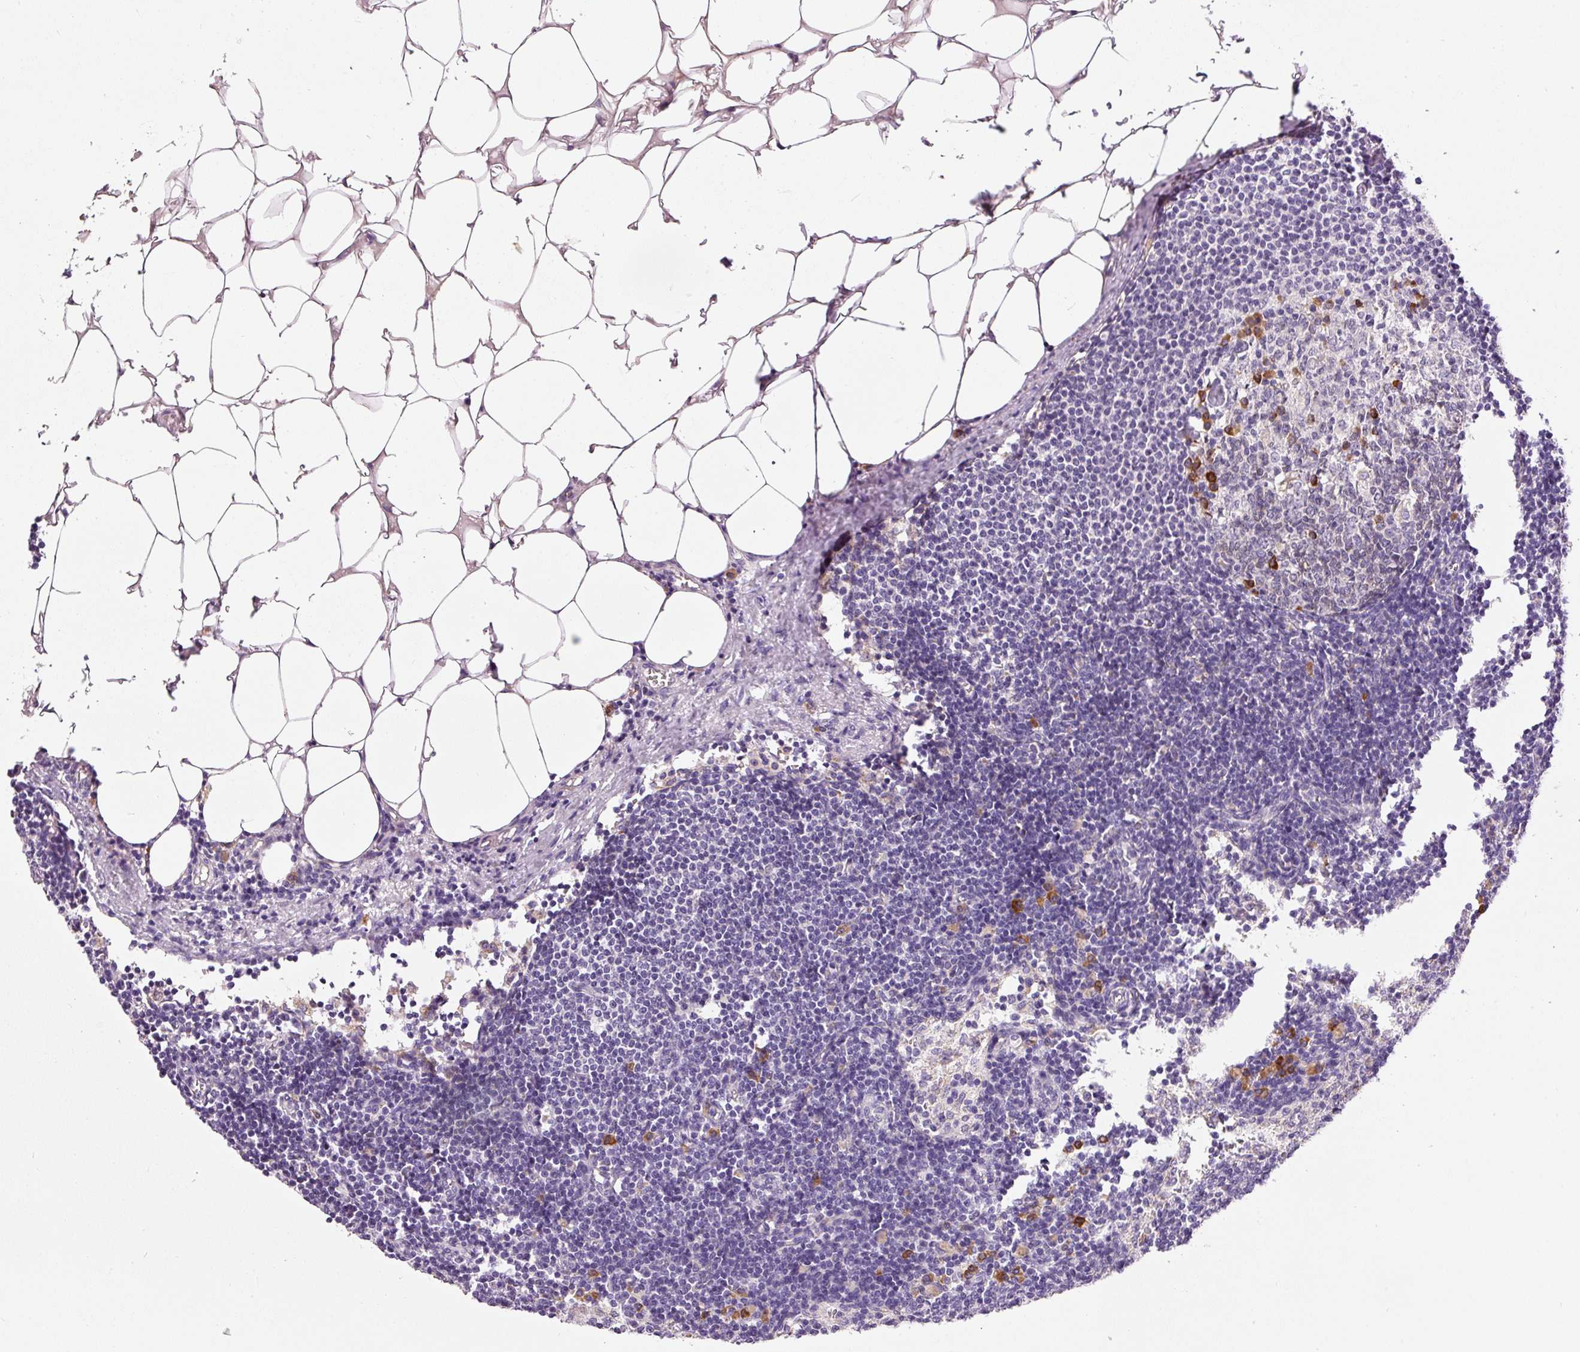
{"staining": {"intensity": "moderate", "quantity": "25%-75%", "location": "cytoplasmic/membranous"}, "tissue": "lymph node", "cell_type": "Germinal center cells", "image_type": "normal", "snomed": [{"axis": "morphology", "description": "Normal tissue, NOS"}, {"axis": "topography", "description": "Lymph node"}], "caption": "IHC of benign lymph node reveals medium levels of moderate cytoplasmic/membranous positivity in about 25%-75% of germinal center cells. (DAB (3,3'-diaminobenzidine) IHC with brightfield microscopy, high magnification).", "gene": "PNPLA5", "patient": {"sex": "male", "age": 49}}